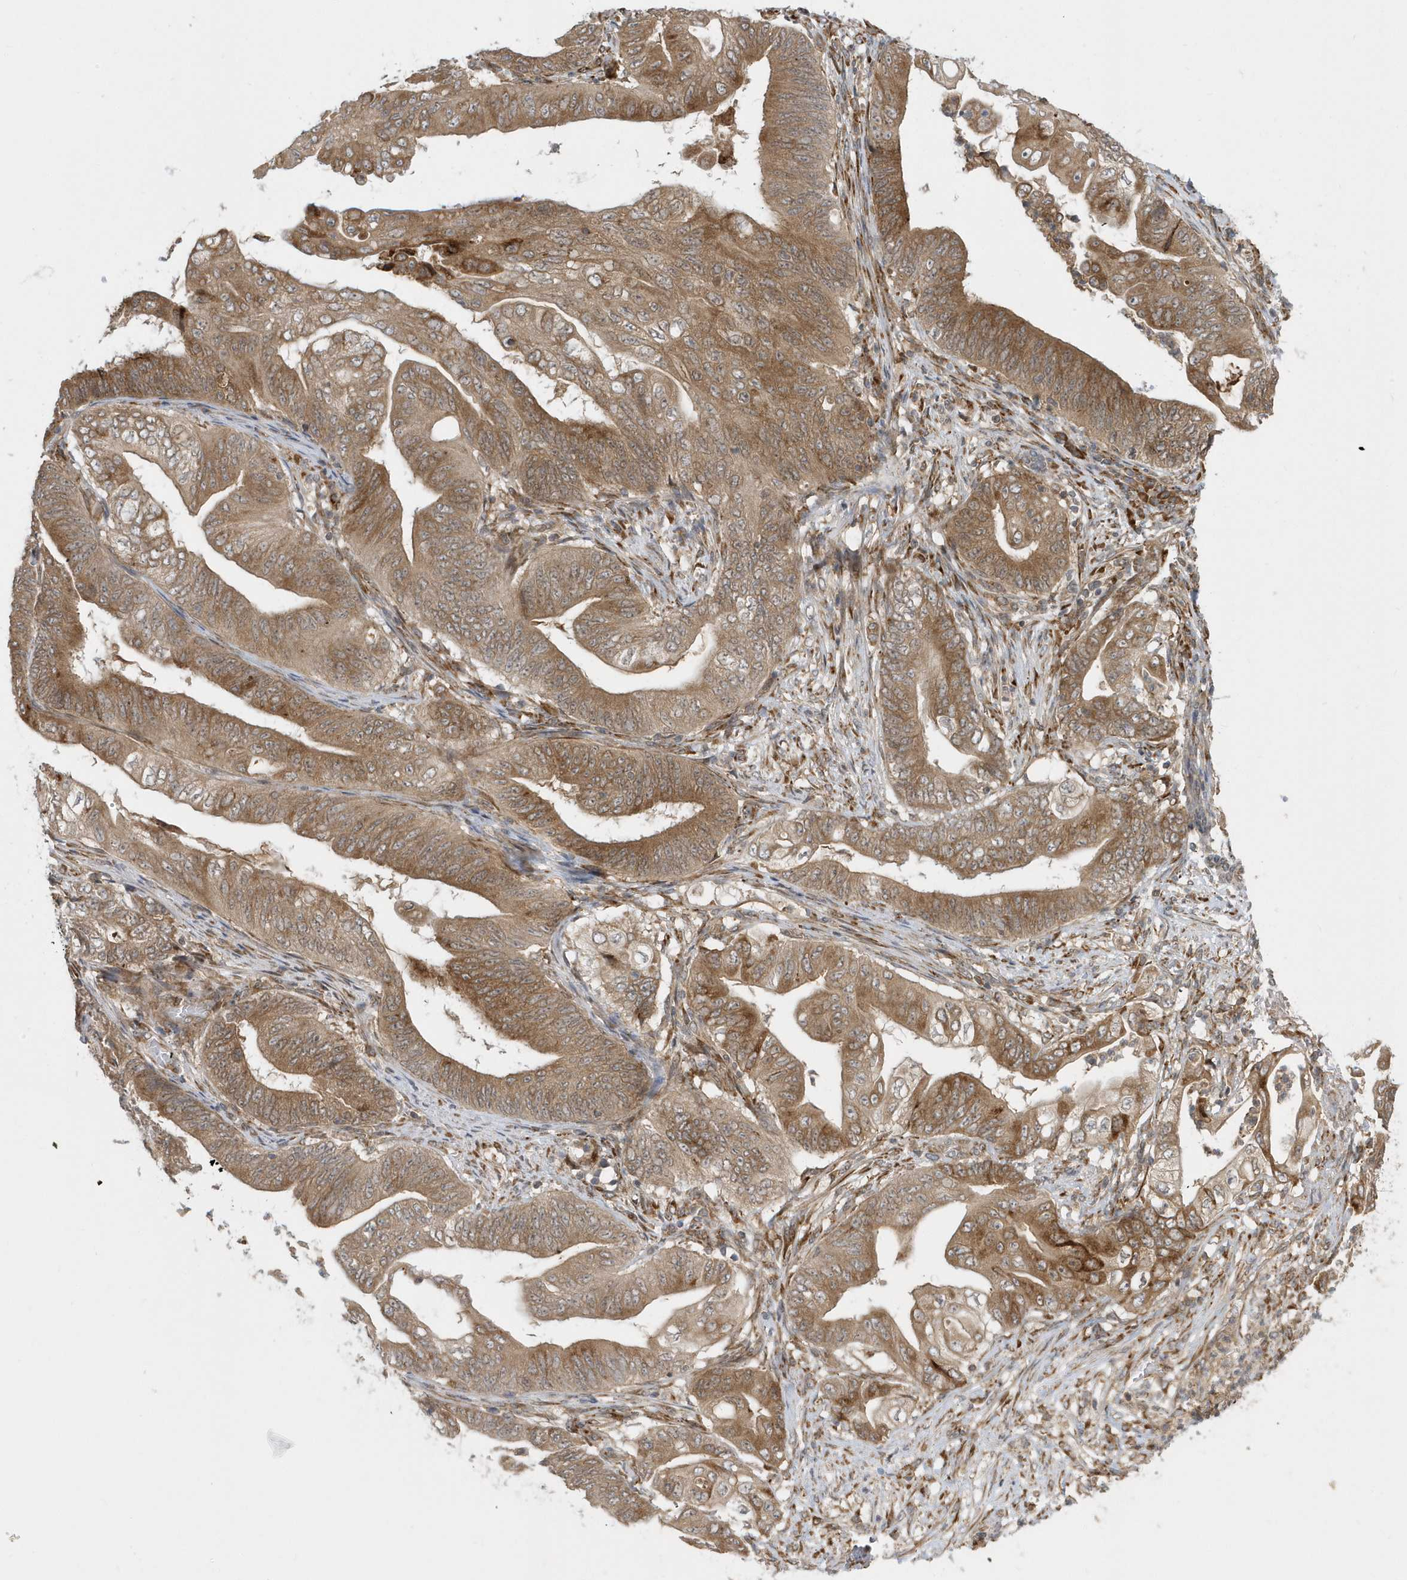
{"staining": {"intensity": "moderate", "quantity": ">75%", "location": "cytoplasmic/membranous"}, "tissue": "stomach cancer", "cell_type": "Tumor cells", "image_type": "cancer", "snomed": [{"axis": "morphology", "description": "Adenocarcinoma, NOS"}, {"axis": "topography", "description": "Stomach"}], "caption": "A medium amount of moderate cytoplasmic/membranous positivity is appreciated in about >75% of tumor cells in adenocarcinoma (stomach) tissue. (Brightfield microscopy of DAB IHC at high magnification).", "gene": "METTL21A", "patient": {"sex": "female", "age": 73}}